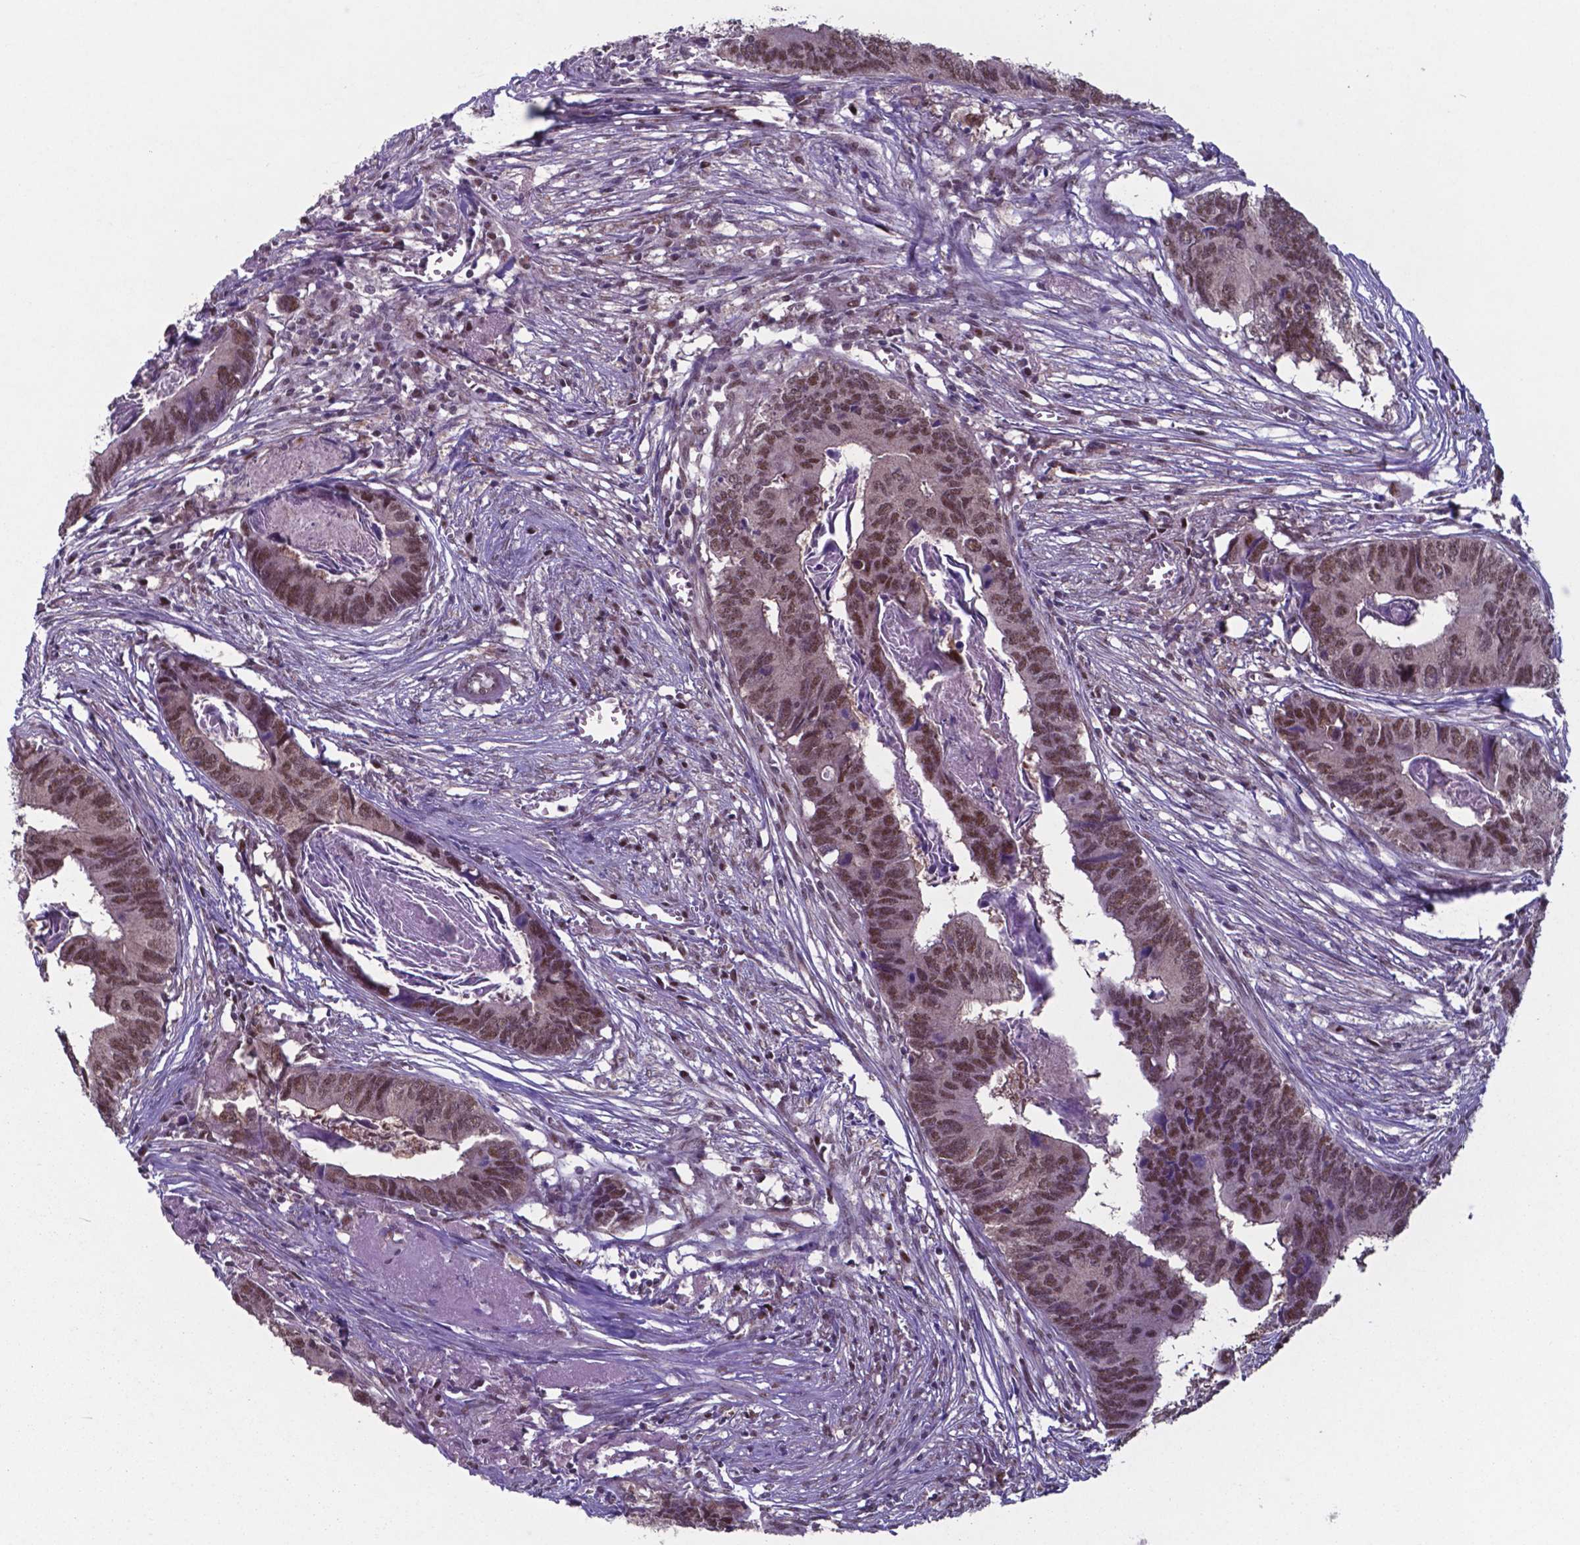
{"staining": {"intensity": "moderate", "quantity": ">75%", "location": "cytoplasmic/membranous,nuclear"}, "tissue": "colorectal cancer", "cell_type": "Tumor cells", "image_type": "cancer", "snomed": [{"axis": "morphology", "description": "Adenocarcinoma, NOS"}, {"axis": "topography", "description": "Colon"}], "caption": "DAB (3,3'-diaminobenzidine) immunohistochemical staining of human colorectal adenocarcinoma reveals moderate cytoplasmic/membranous and nuclear protein expression in approximately >75% of tumor cells.", "gene": "UBA1", "patient": {"sex": "female", "age": 82}}